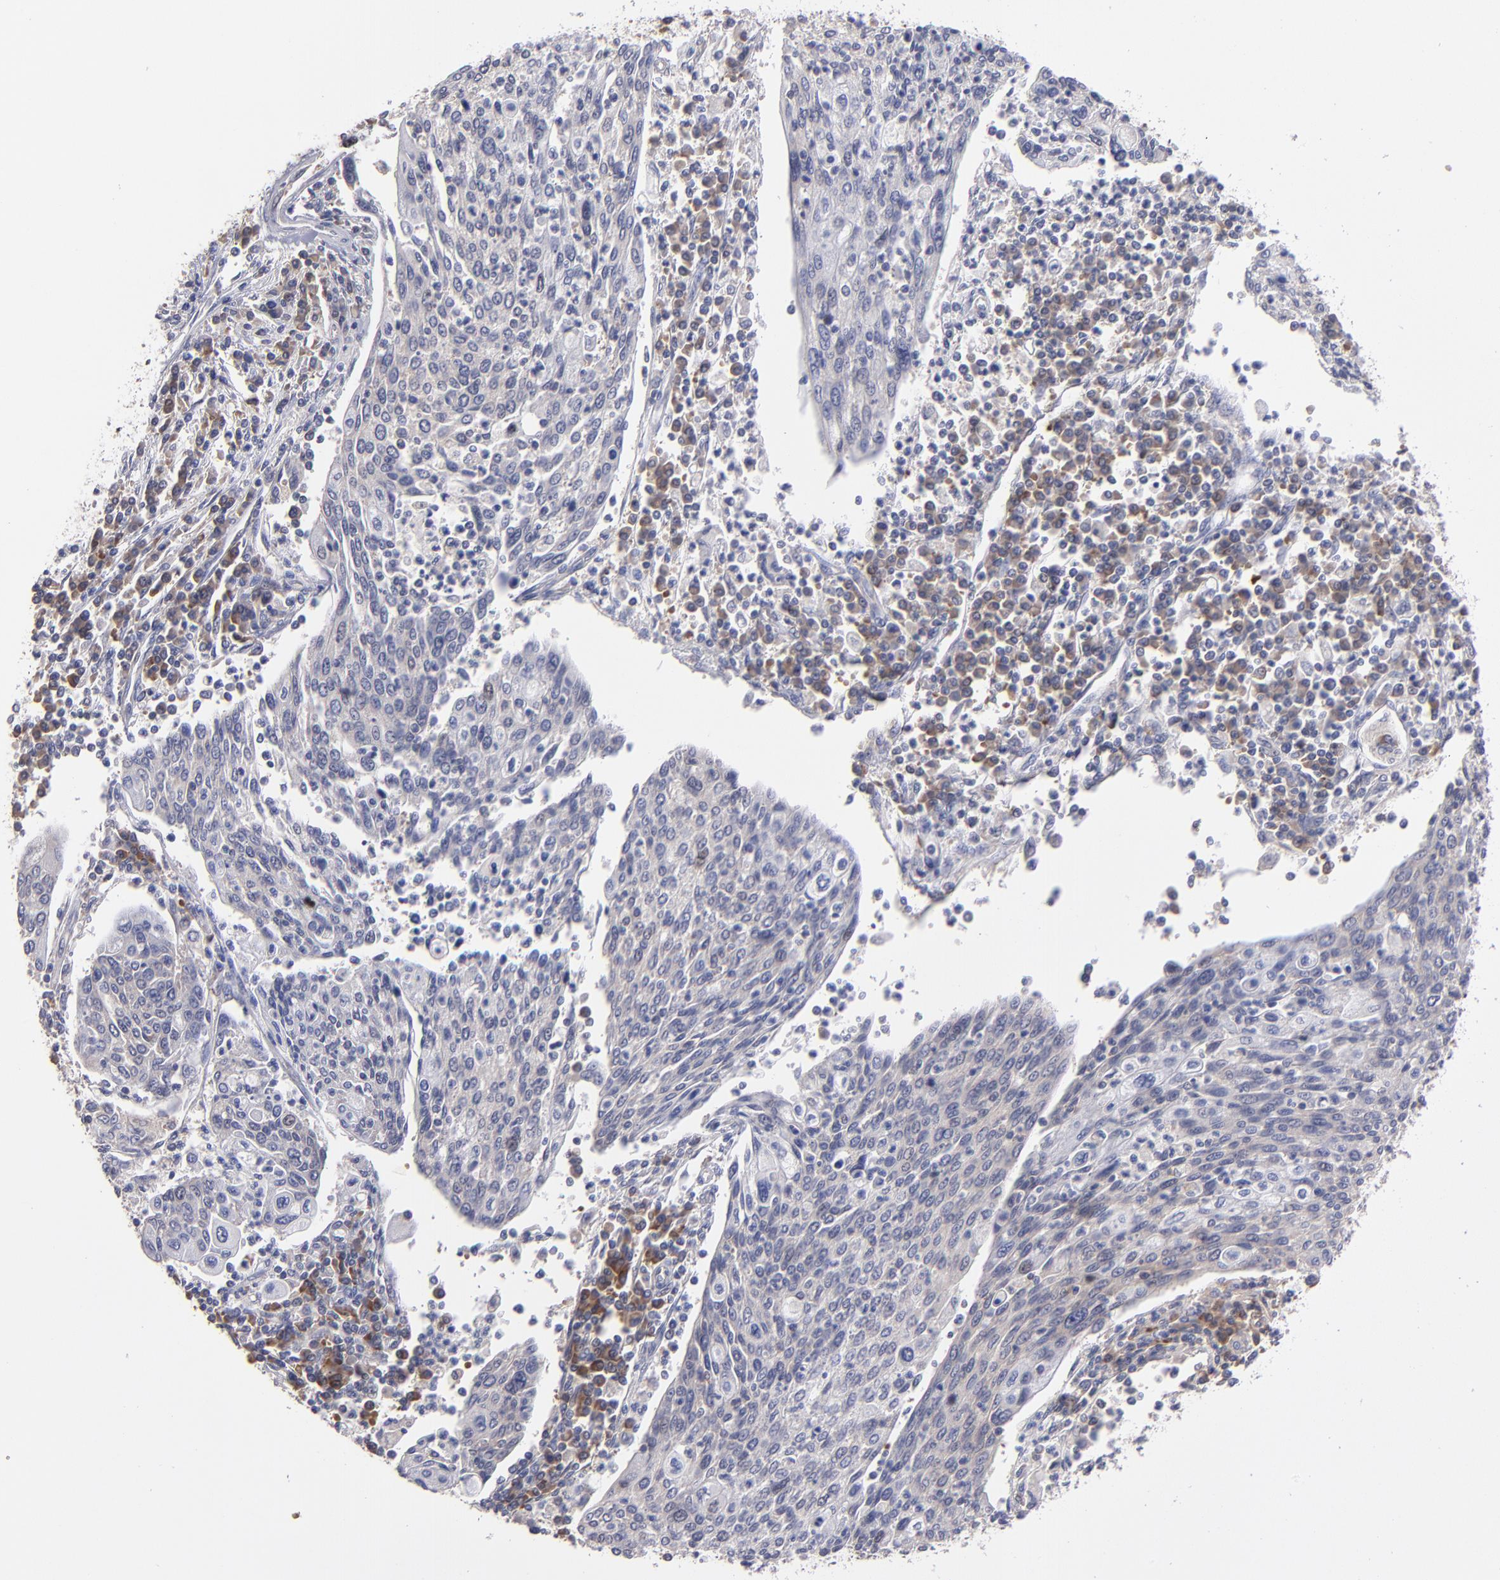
{"staining": {"intensity": "weak", "quantity": "25%-75%", "location": "cytoplasmic/membranous"}, "tissue": "cervical cancer", "cell_type": "Tumor cells", "image_type": "cancer", "snomed": [{"axis": "morphology", "description": "Squamous cell carcinoma, NOS"}, {"axis": "topography", "description": "Cervix"}], "caption": "Human cervical cancer (squamous cell carcinoma) stained with a brown dye exhibits weak cytoplasmic/membranous positive expression in approximately 25%-75% of tumor cells.", "gene": "EIF3L", "patient": {"sex": "female", "age": 40}}